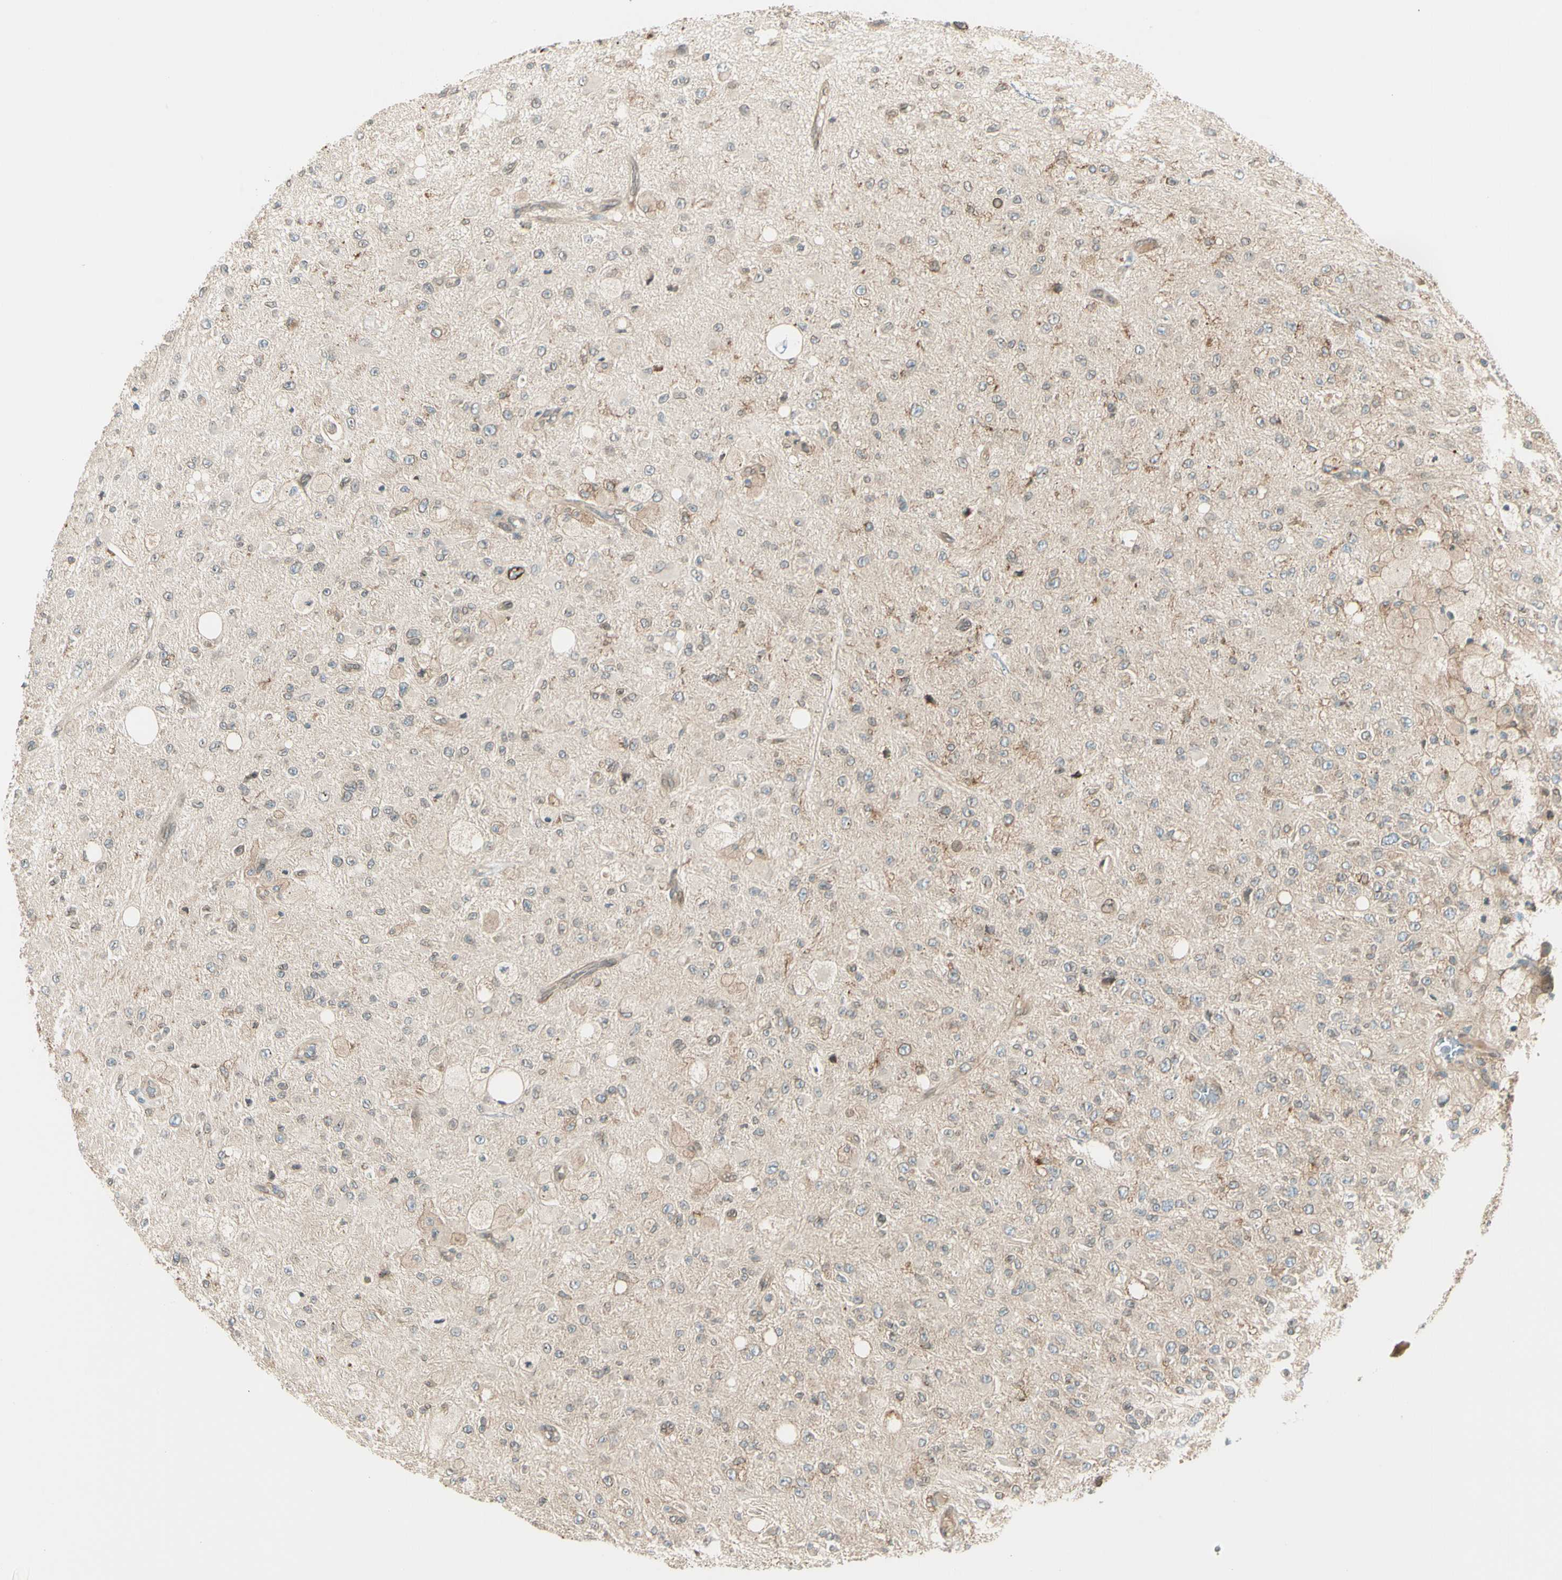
{"staining": {"intensity": "negative", "quantity": "none", "location": "none"}, "tissue": "glioma", "cell_type": "Tumor cells", "image_type": "cancer", "snomed": [{"axis": "morphology", "description": "Glioma, malignant, High grade"}, {"axis": "topography", "description": "pancreas cauda"}], "caption": "DAB (3,3'-diaminobenzidine) immunohistochemical staining of glioma shows no significant expression in tumor cells. (DAB IHC visualized using brightfield microscopy, high magnification).", "gene": "TRIO", "patient": {"sex": "male", "age": 60}}